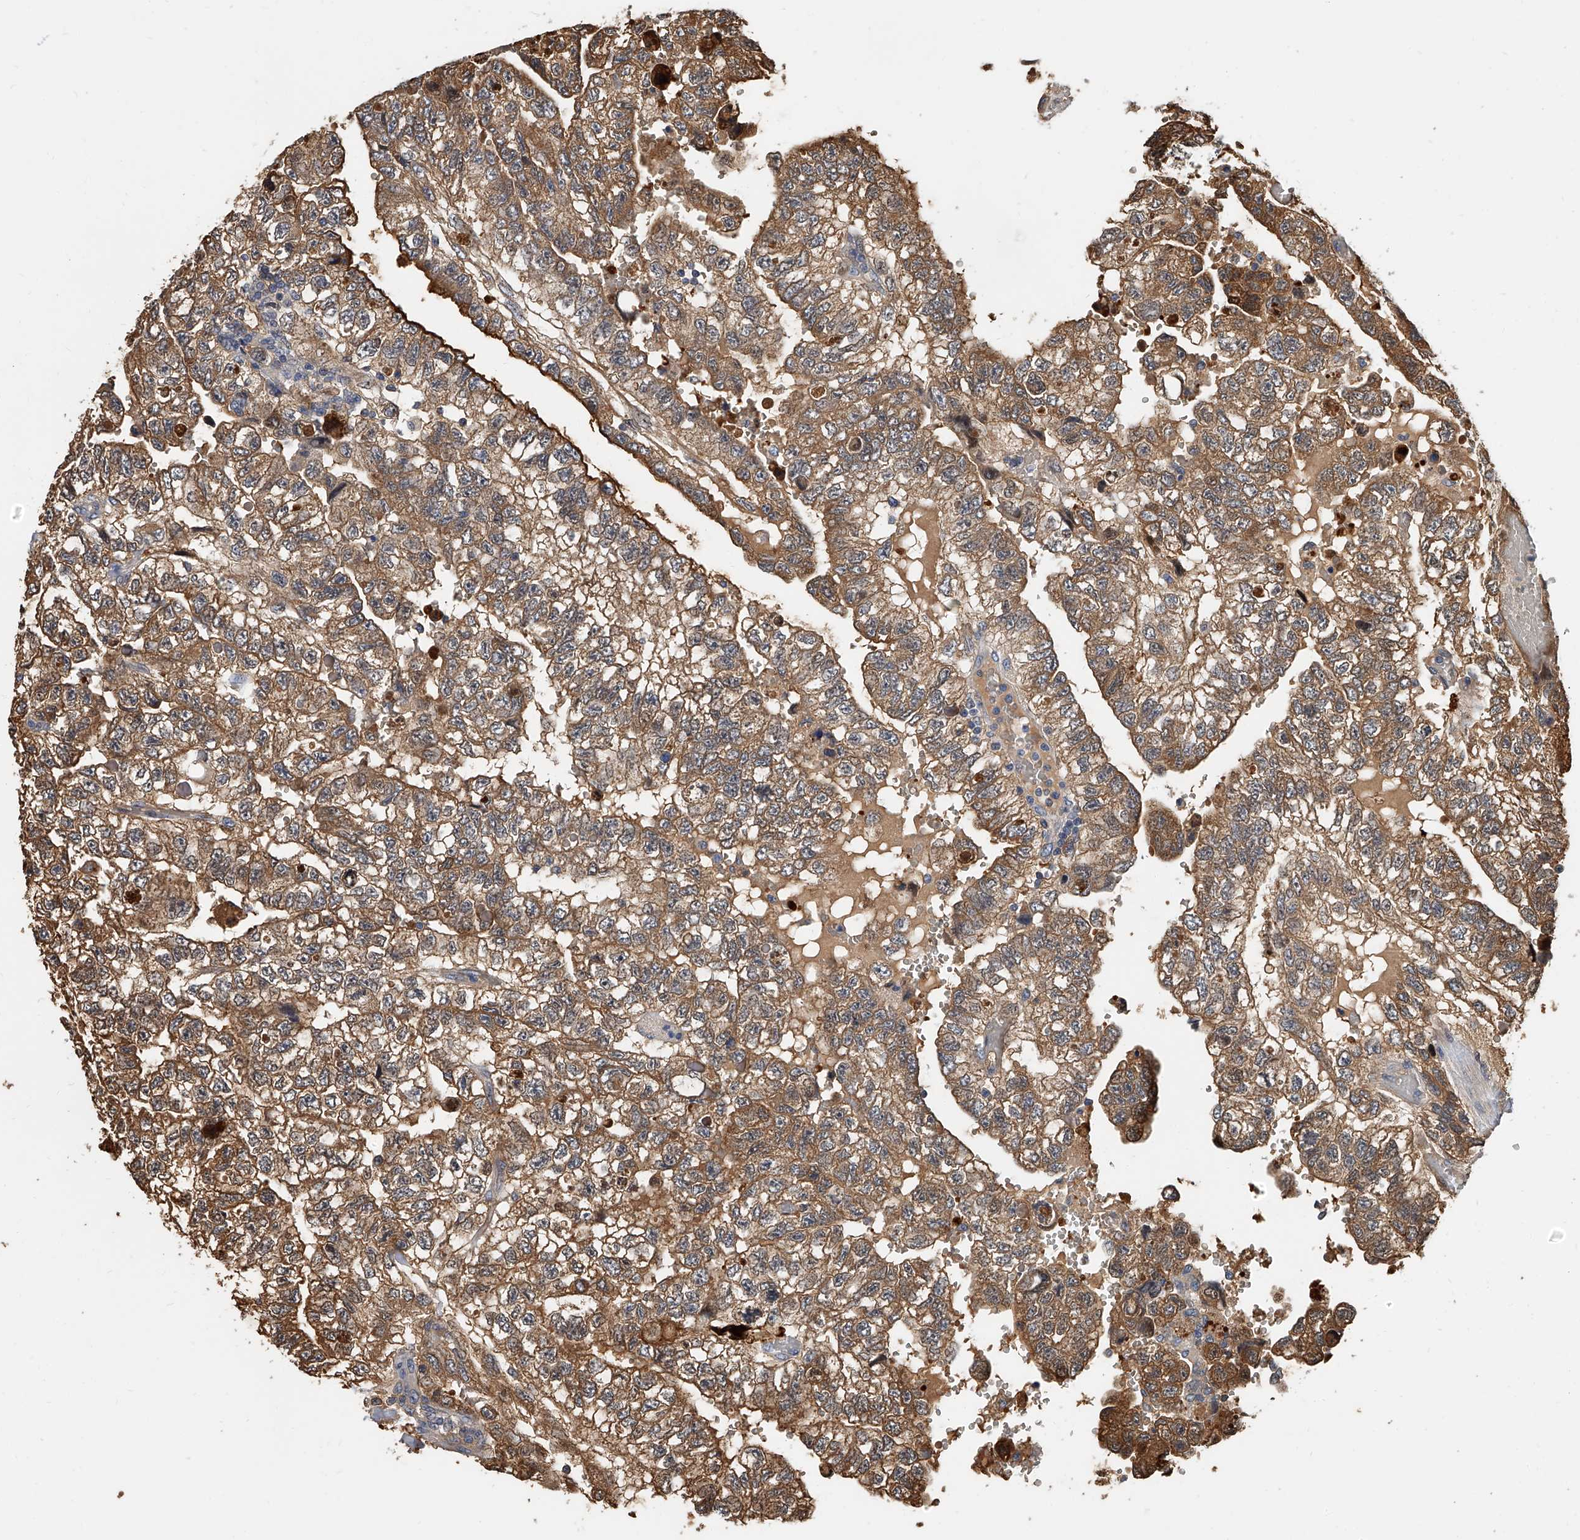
{"staining": {"intensity": "moderate", "quantity": ">75%", "location": "cytoplasmic/membranous"}, "tissue": "testis cancer", "cell_type": "Tumor cells", "image_type": "cancer", "snomed": [{"axis": "morphology", "description": "Carcinoma, Embryonal, NOS"}, {"axis": "topography", "description": "Testis"}], "caption": "Protein analysis of testis cancer (embryonal carcinoma) tissue exhibits moderate cytoplasmic/membranous expression in approximately >75% of tumor cells. (DAB (3,3'-diaminobenzidine) IHC with brightfield microscopy, high magnification).", "gene": "CD200", "patient": {"sex": "male", "age": 36}}